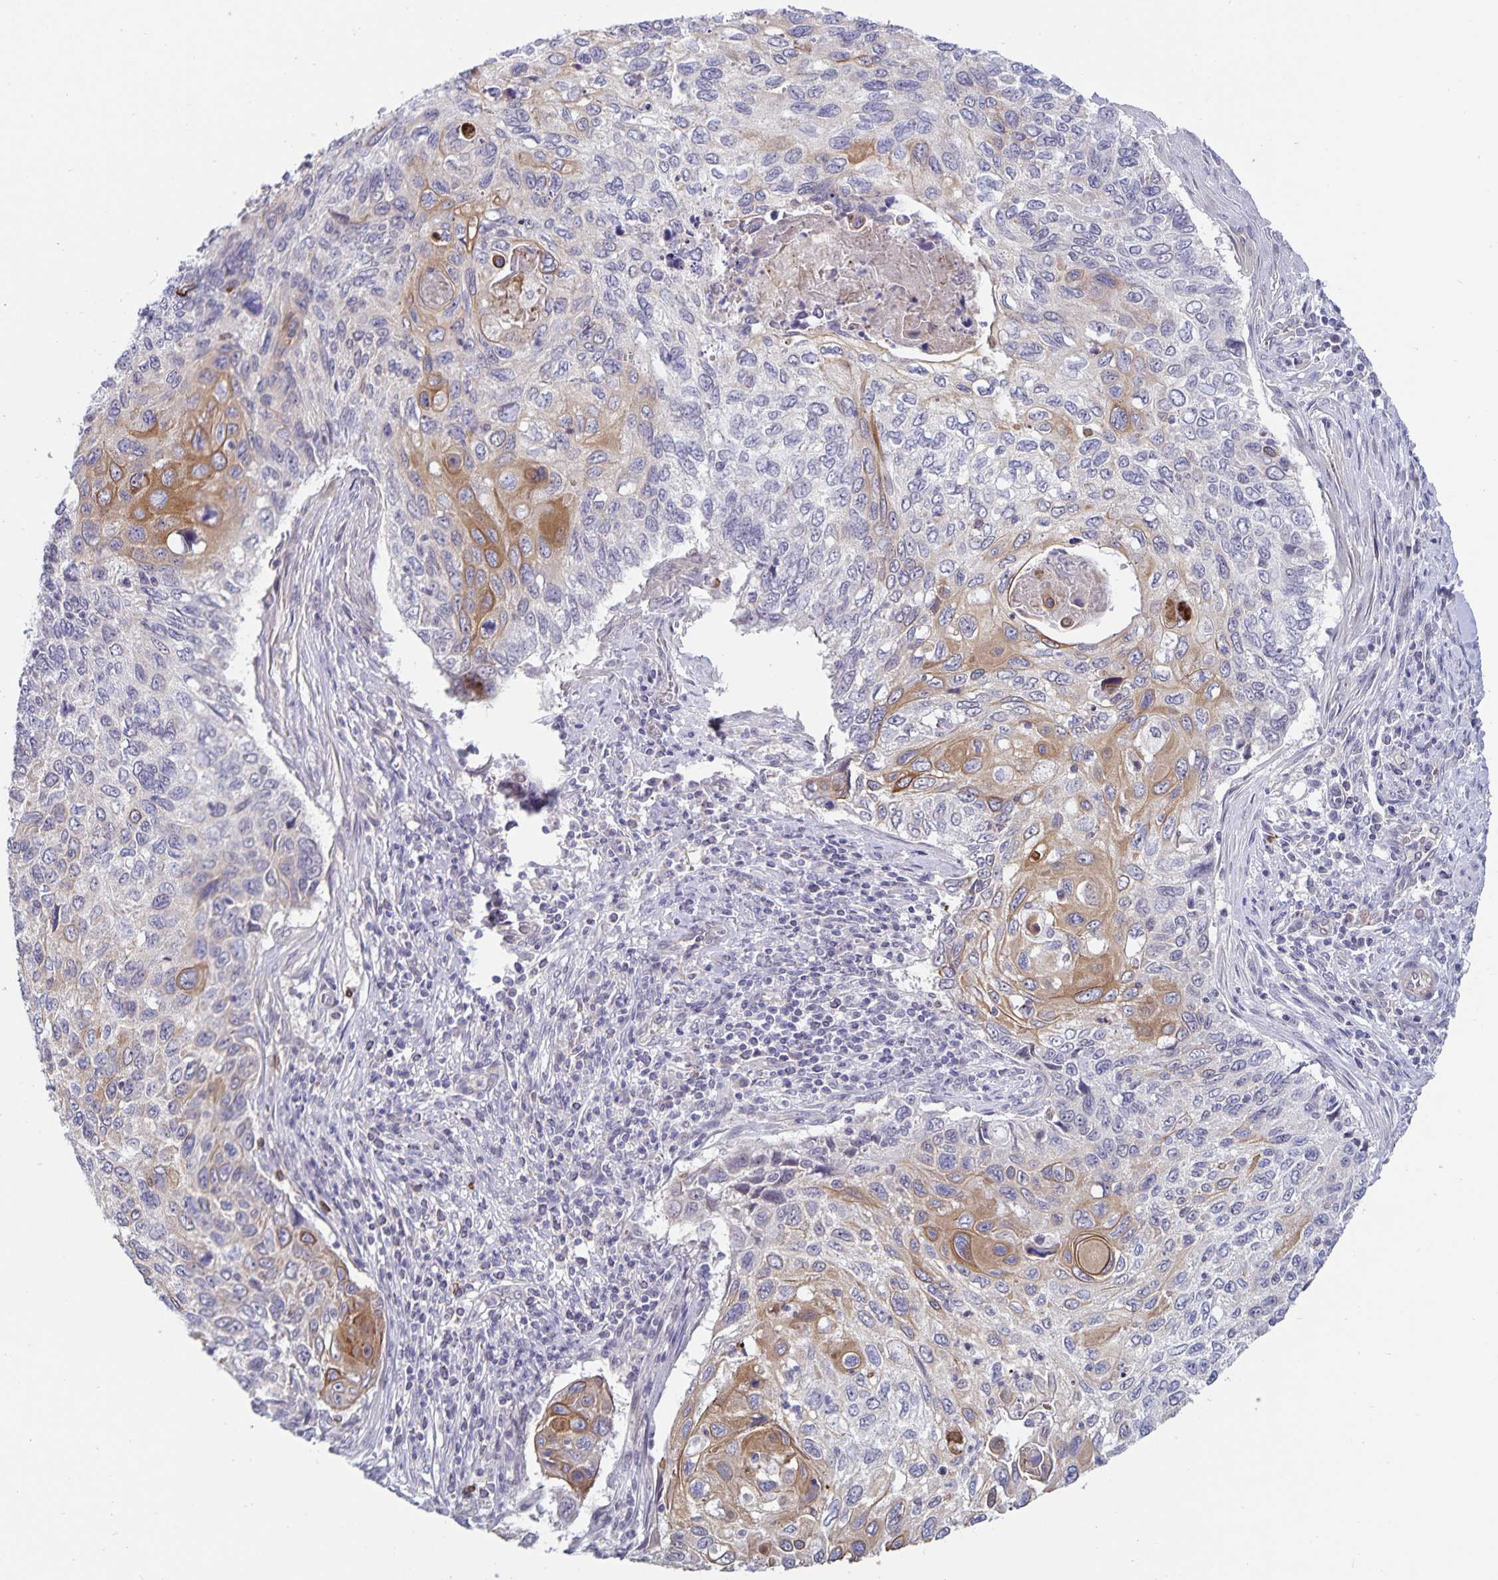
{"staining": {"intensity": "moderate", "quantity": "<25%", "location": "cytoplasmic/membranous"}, "tissue": "cervical cancer", "cell_type": "Tumor cells", "image_type": "cancer", "snomed": [{"axis": "morphology", "description": "Squamous cell carcinoma, NOS"}, {"axis": "topography", "description": "Cervix"}], "caption": "Immunohistochemical staining of human squamous cell carcinoma (cervical) shows low levels of moderate cytoplasmic/membranous expression in approximately <25% of tumor cells. The staining is performed using DAB brown chromogen to label protein expression. The nuclei are counter-stained blue using hematoxylin.", "gene": "CDKN2B", "patient": {"sex": "female", "age": 70}}